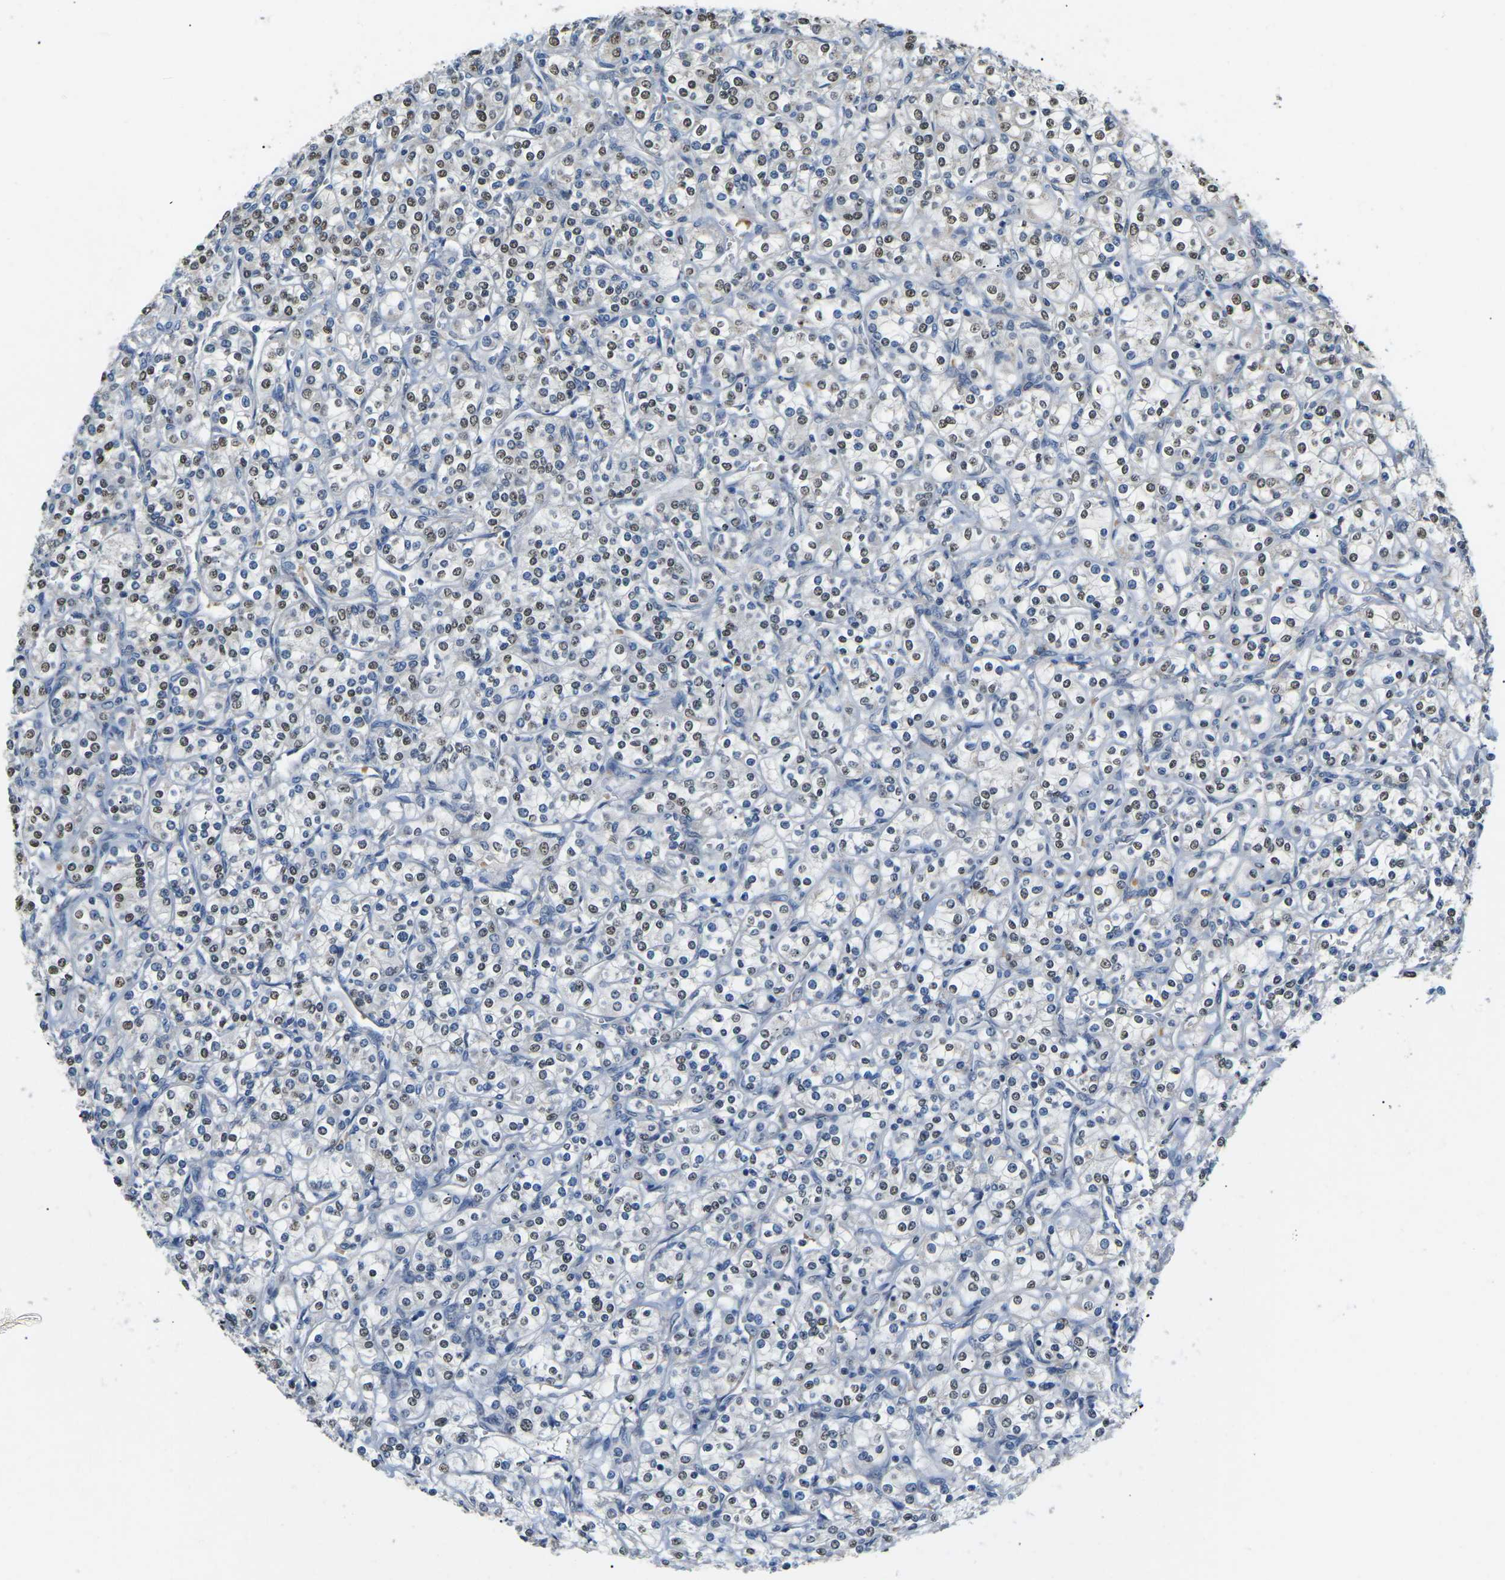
{"staining": {"intensity": "weak", "quantity": "25%-75%", "location": "nuclear"}, "tissue": "renal cancer", "cell_type": "Tumor cells", "image_type": "cancer", "snomed": [{"axis": "morphology", "description": "Adenocarcinoma, NOS"}, {"axis": "topography", "description": "Kidney"}], "caption": "Renal cancer tissue exhibits weak nuclear staining in about 25%-75% of tumor cells, visualized by immunohistochemistry.", "gene": "ERBB4", "patient": {"sex": "male", "age": 77}}